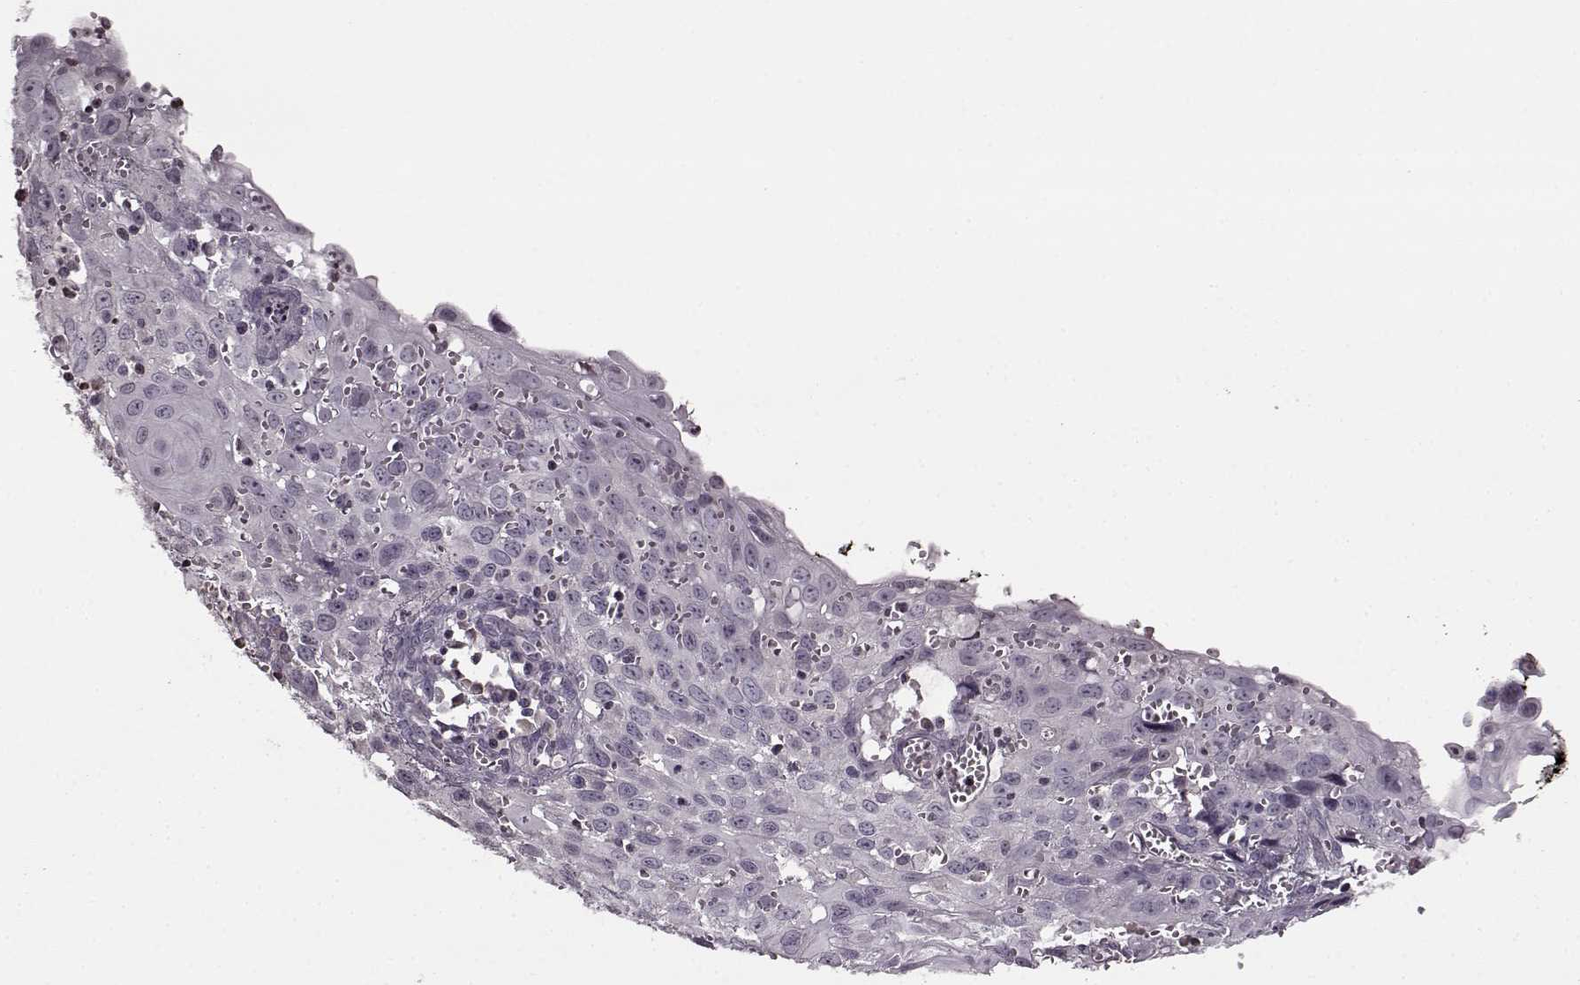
{"staining": {"intensity": "negative", "quantity": "none", "location": "none"}, "tissue": "cervical cancer", "cell_type": "Tumor cells", "image_type": "cancer", "snomed": [{"axis": "morphology", "description": "Squamous cell carcinoma, NOS"}, {"axis": "topography", "description": "Cervix"}], "caption": "IHC photomicrograph of cervical cancer (squamous cell carcinoma) stained for a protein (brown), which exhibits no staining in tumor cells. Nuclei are stained in blue.", "gene": "FSHB", "patient": {"sex": "female", "age": 38}}